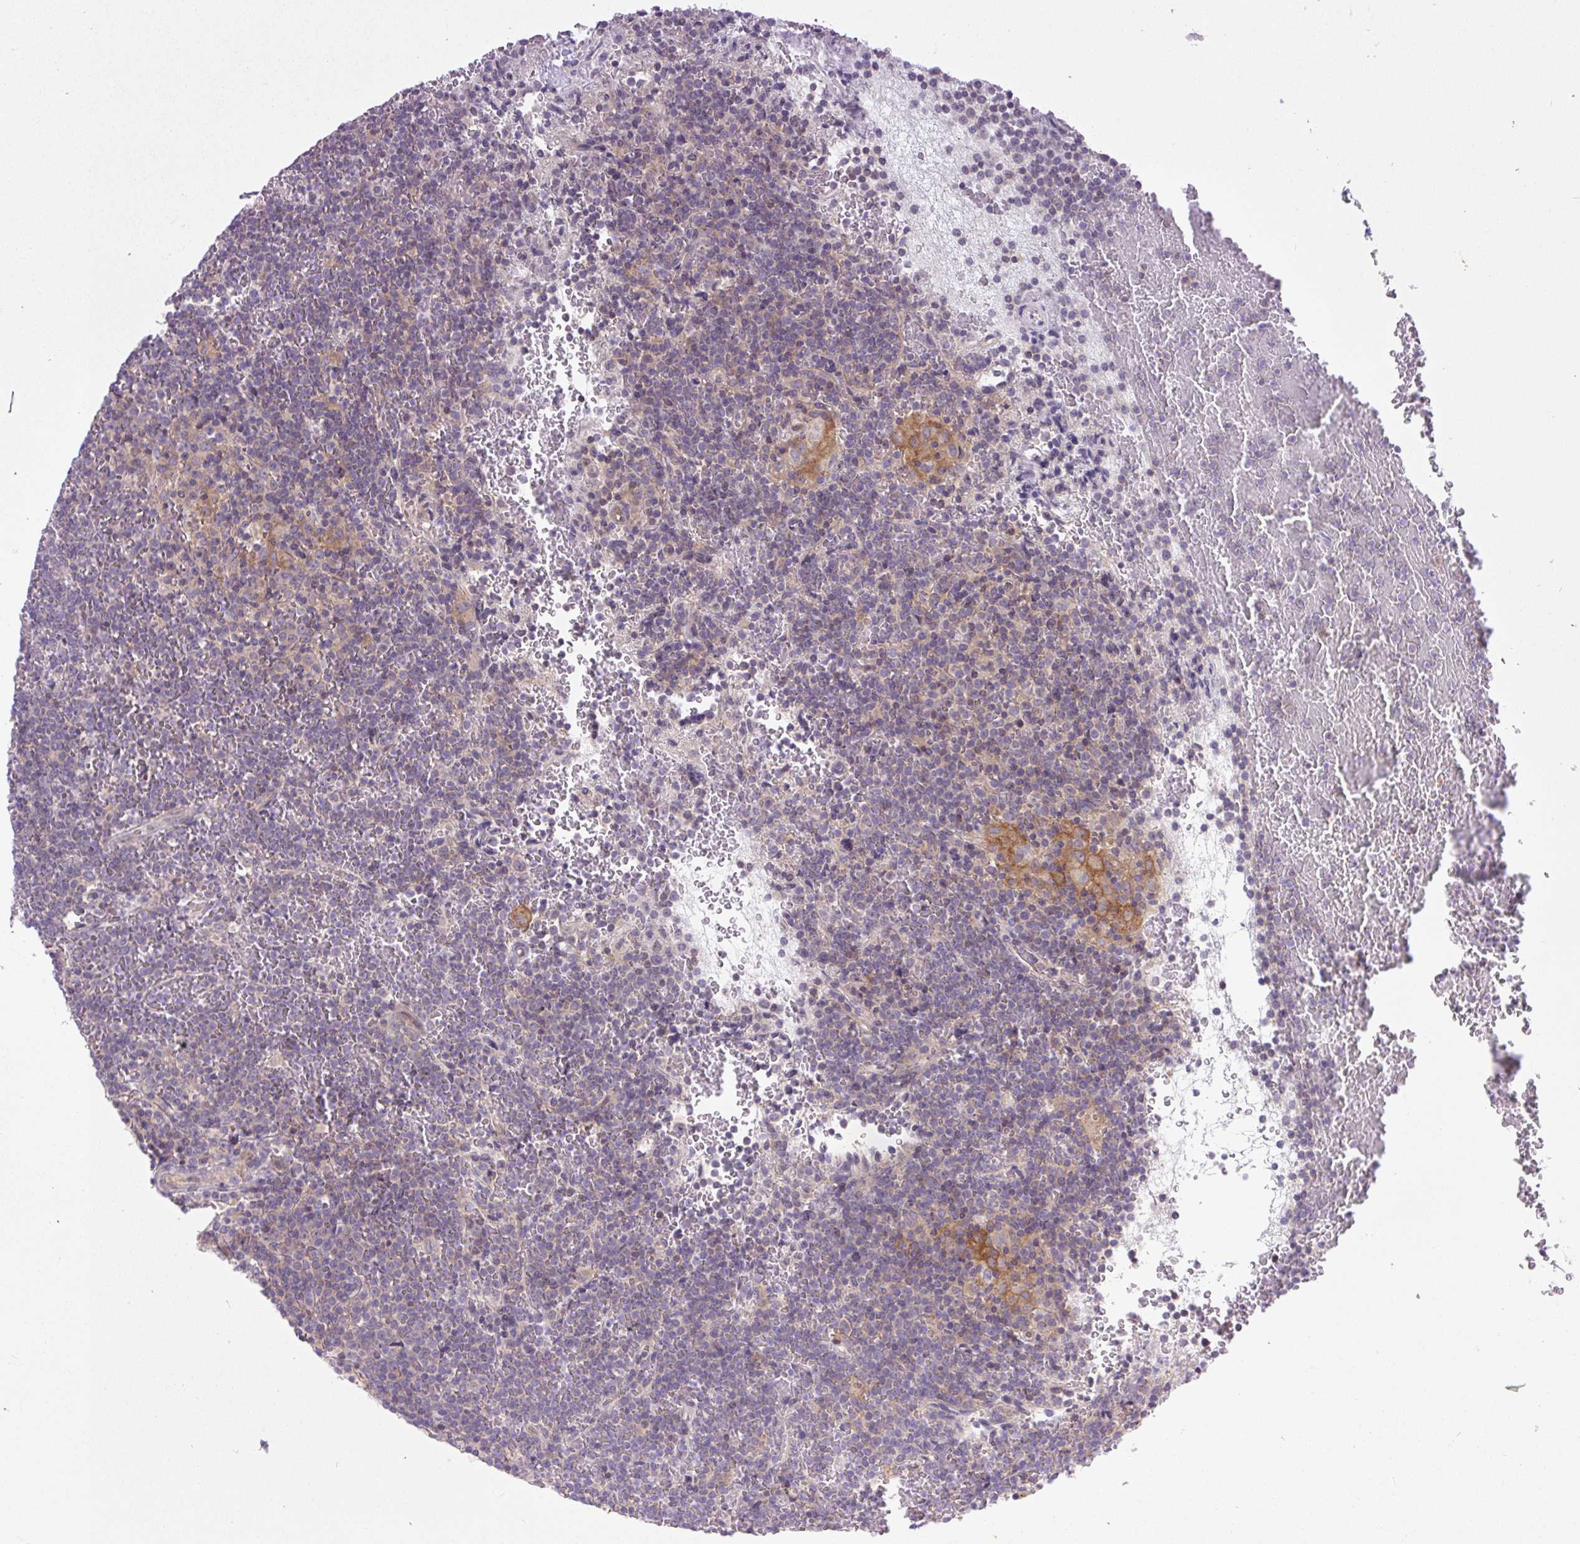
{"staining": {"intensity": "negative", "quantity": "none", "location": "none"}, "tissue": "lymphoma", "cell_type": "Tumor cells", "image_type": "cancer", "snomed": [{"axis": "morphology", "description": "Malignant lymphoma, non-Hodgkin's type, Low grade"}, {"axis": "topography", "description": "Spleen"}], "caption": "Lymphoma was stained to show a protein in brown. There is no significant expression in tumor cells.", "gene": "MINK1", "patient": {"sex": "female", "age": 19}}